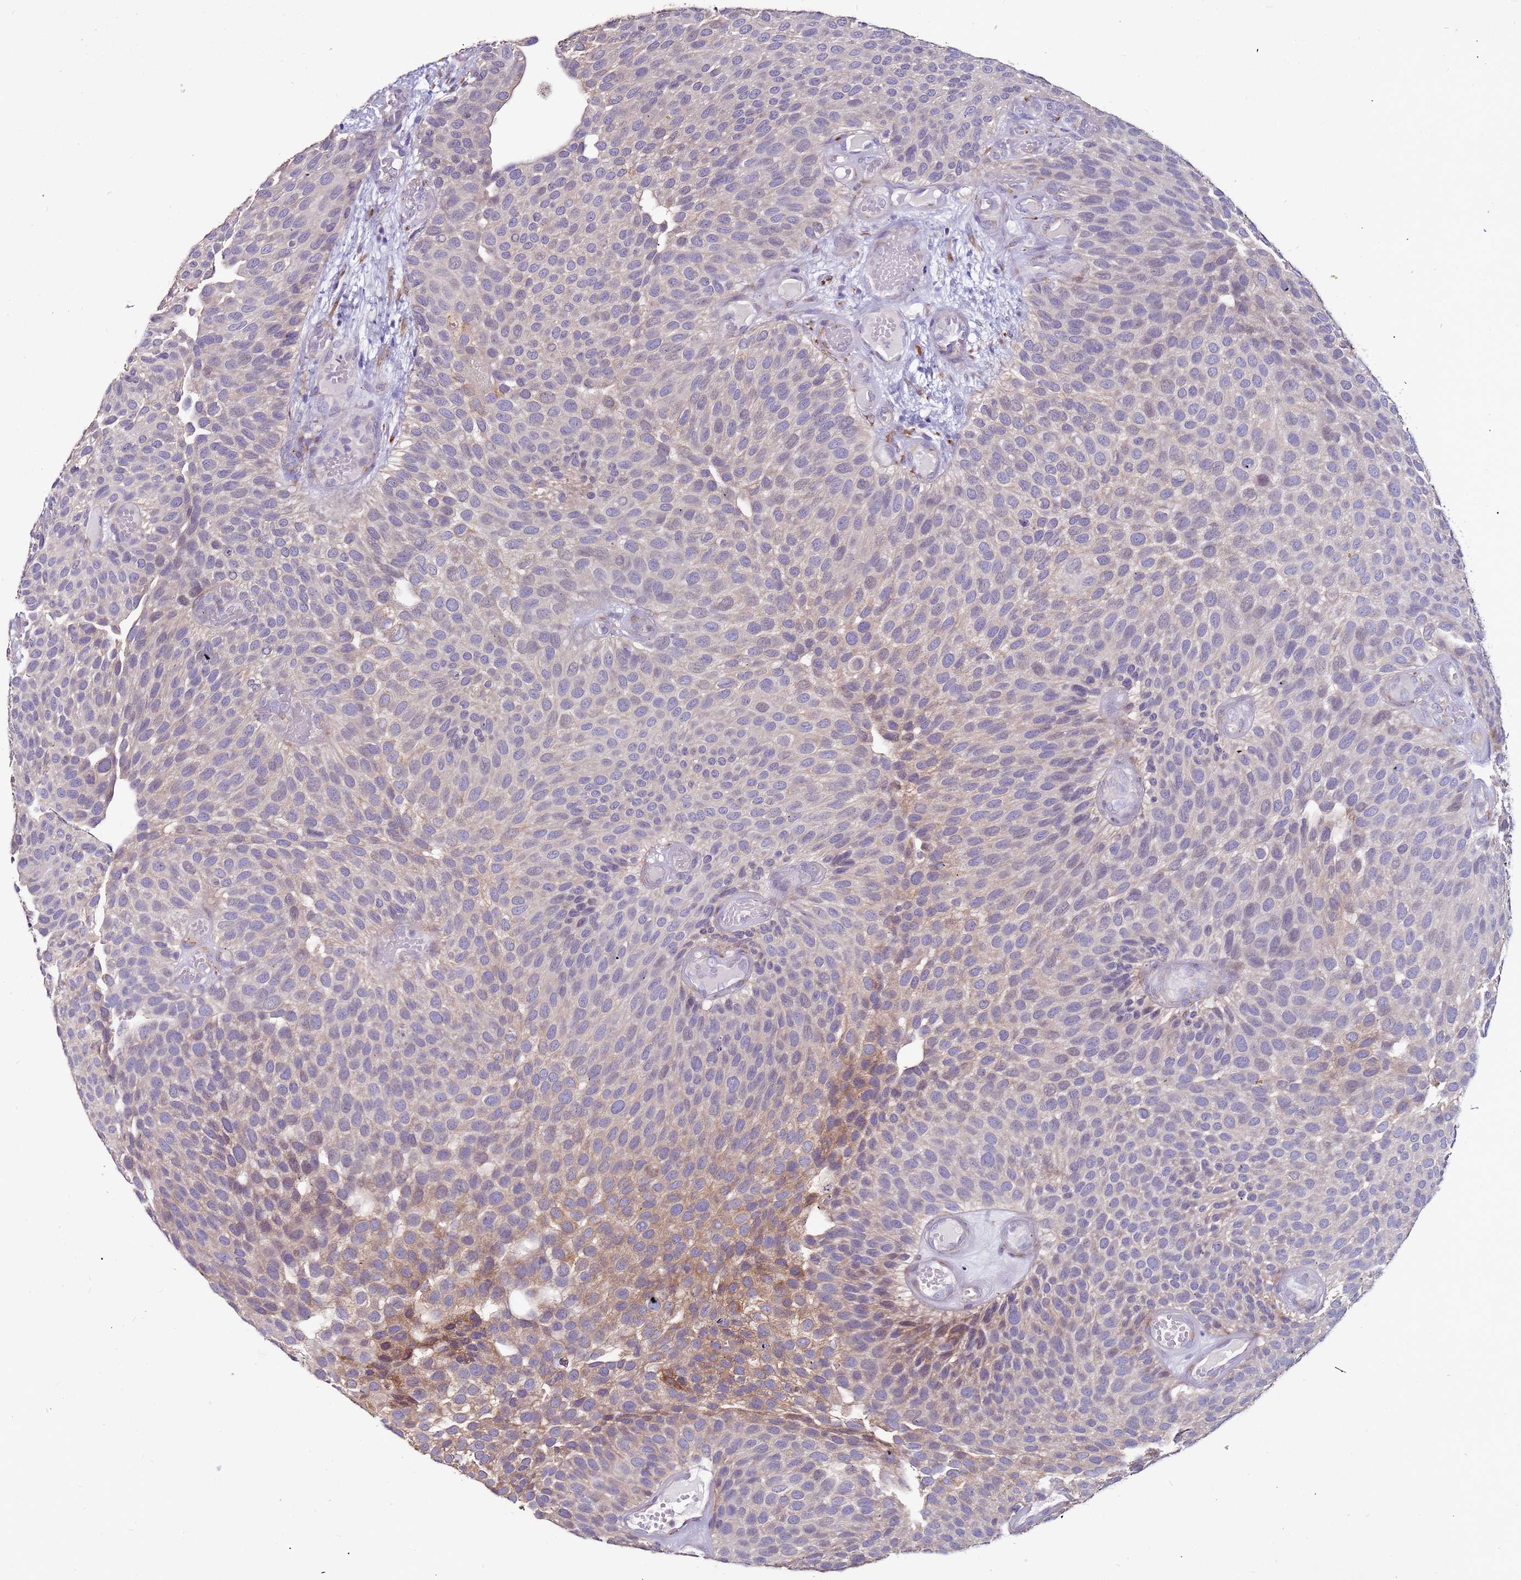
{"staining": {"intensity": "moderate", "quantity": "<25%", "location": "cytoplasmic/membranous"}, "tissue": "urothelial cancer", "cell_type": "Tumor cells", "image_type": "cancer", "snomed": [{"axis": "morphology", "description": "Urothelial carcinoma, Low grade"}, {"axis": "topography", "description": "Urinary bladder"}], "caption": "Immunohistochemistry (IHC) of human urothelial cancer shows low levels of moderate cytoplasmic/membranous expression in approximately <25% of tumor cells.", "gene": "SLC44A3", "patient": {"sex": "male", "age": 89}}